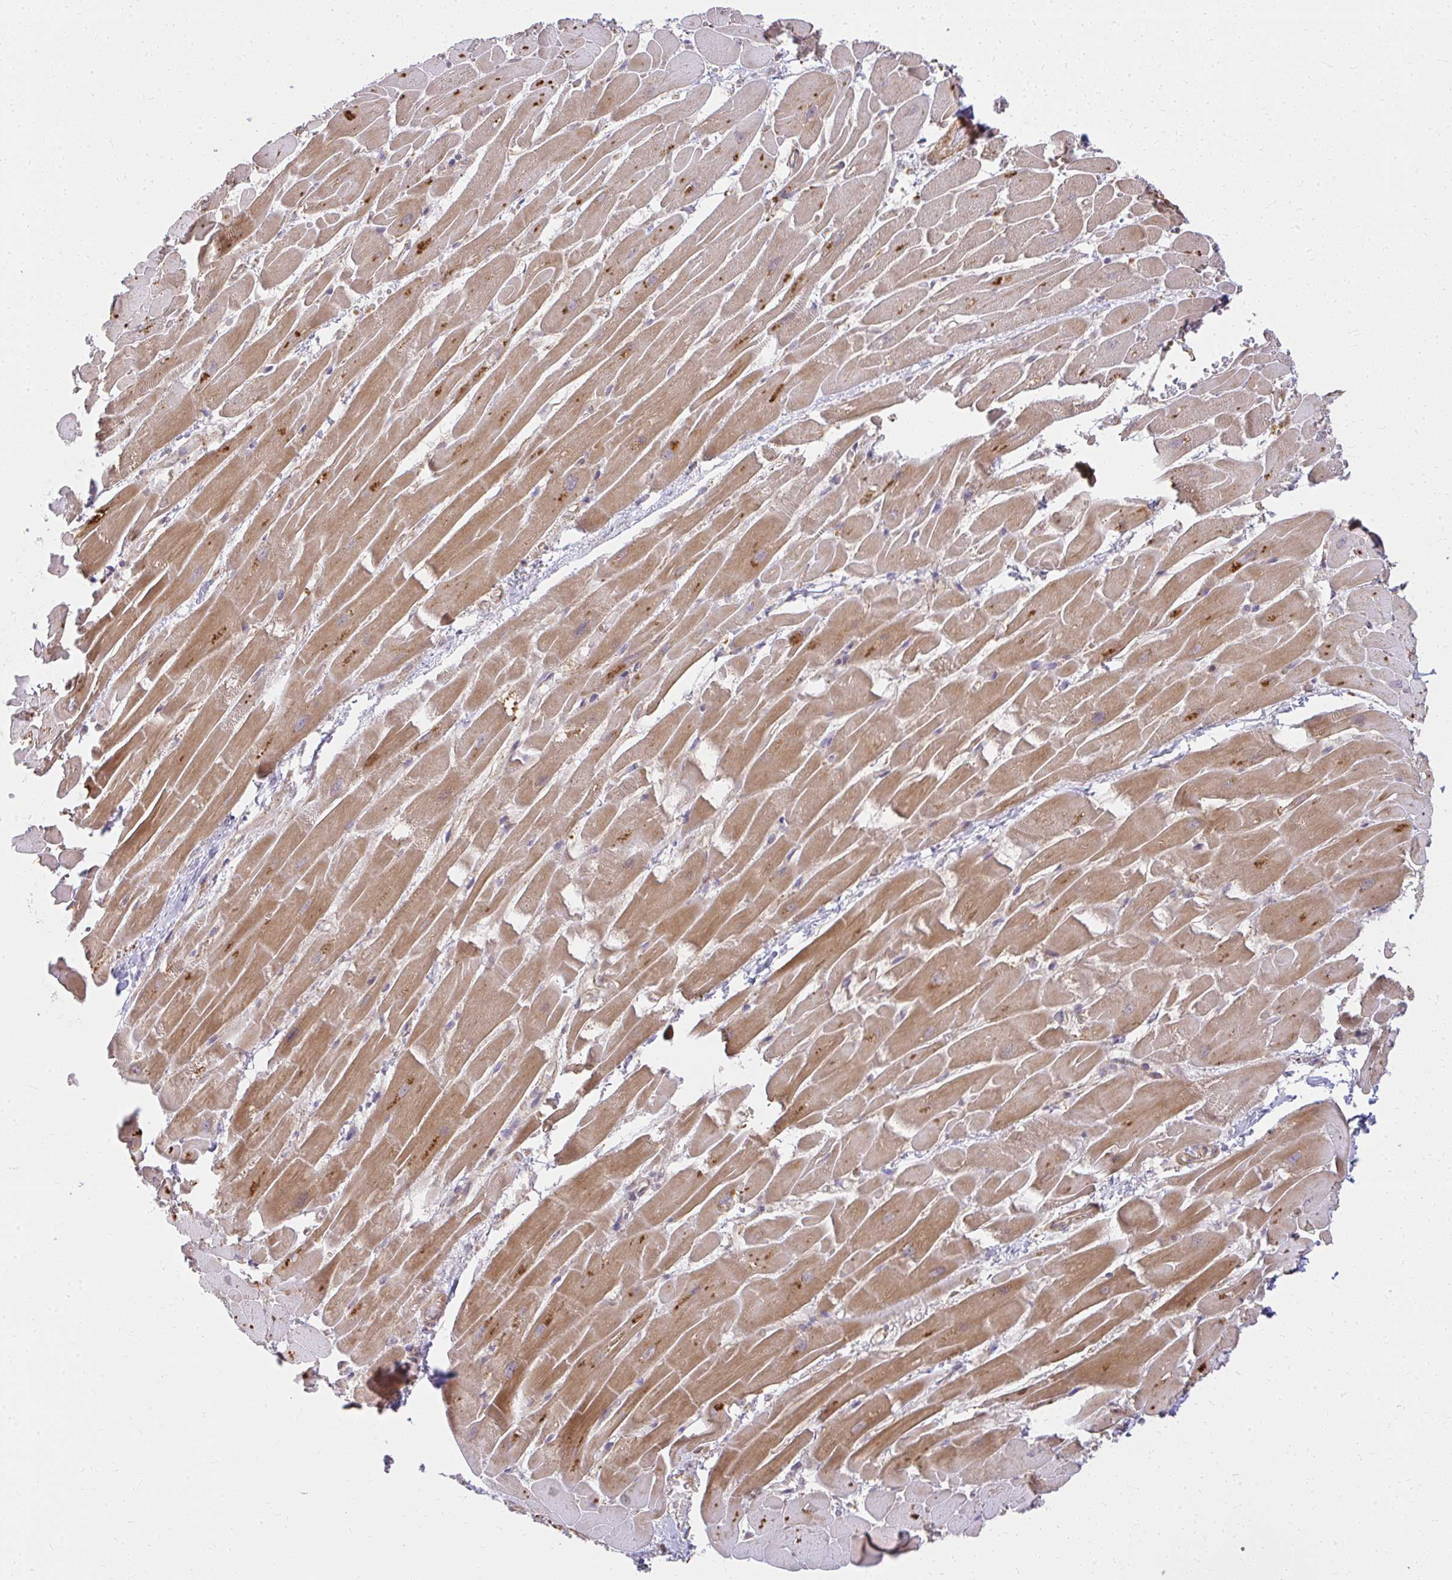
{"staining": {"intensity": "moderate", "quantity": ">75%", "location": "cytoplasmic/membranous"}, "tissue": "heart muscle", "cell_type": "Cardiomyocytes", "image_type": "normal", "snomed": [{"axis": "morphology", "description": "Normal tissue, NOS"}, {"axis": "topography", "description": "Heart"}], "caption": "The micrograph reveals immunohistochemical staining of normal heart muscle. There is moderate cytoplasmic/membranous positivity is seen in approximately >75% of cardiomyocytes. (Brightfield microscopy of DAB IHC at high magnification).", "gene": "GNS", "patient": {"sex": "male", "age": 37}}